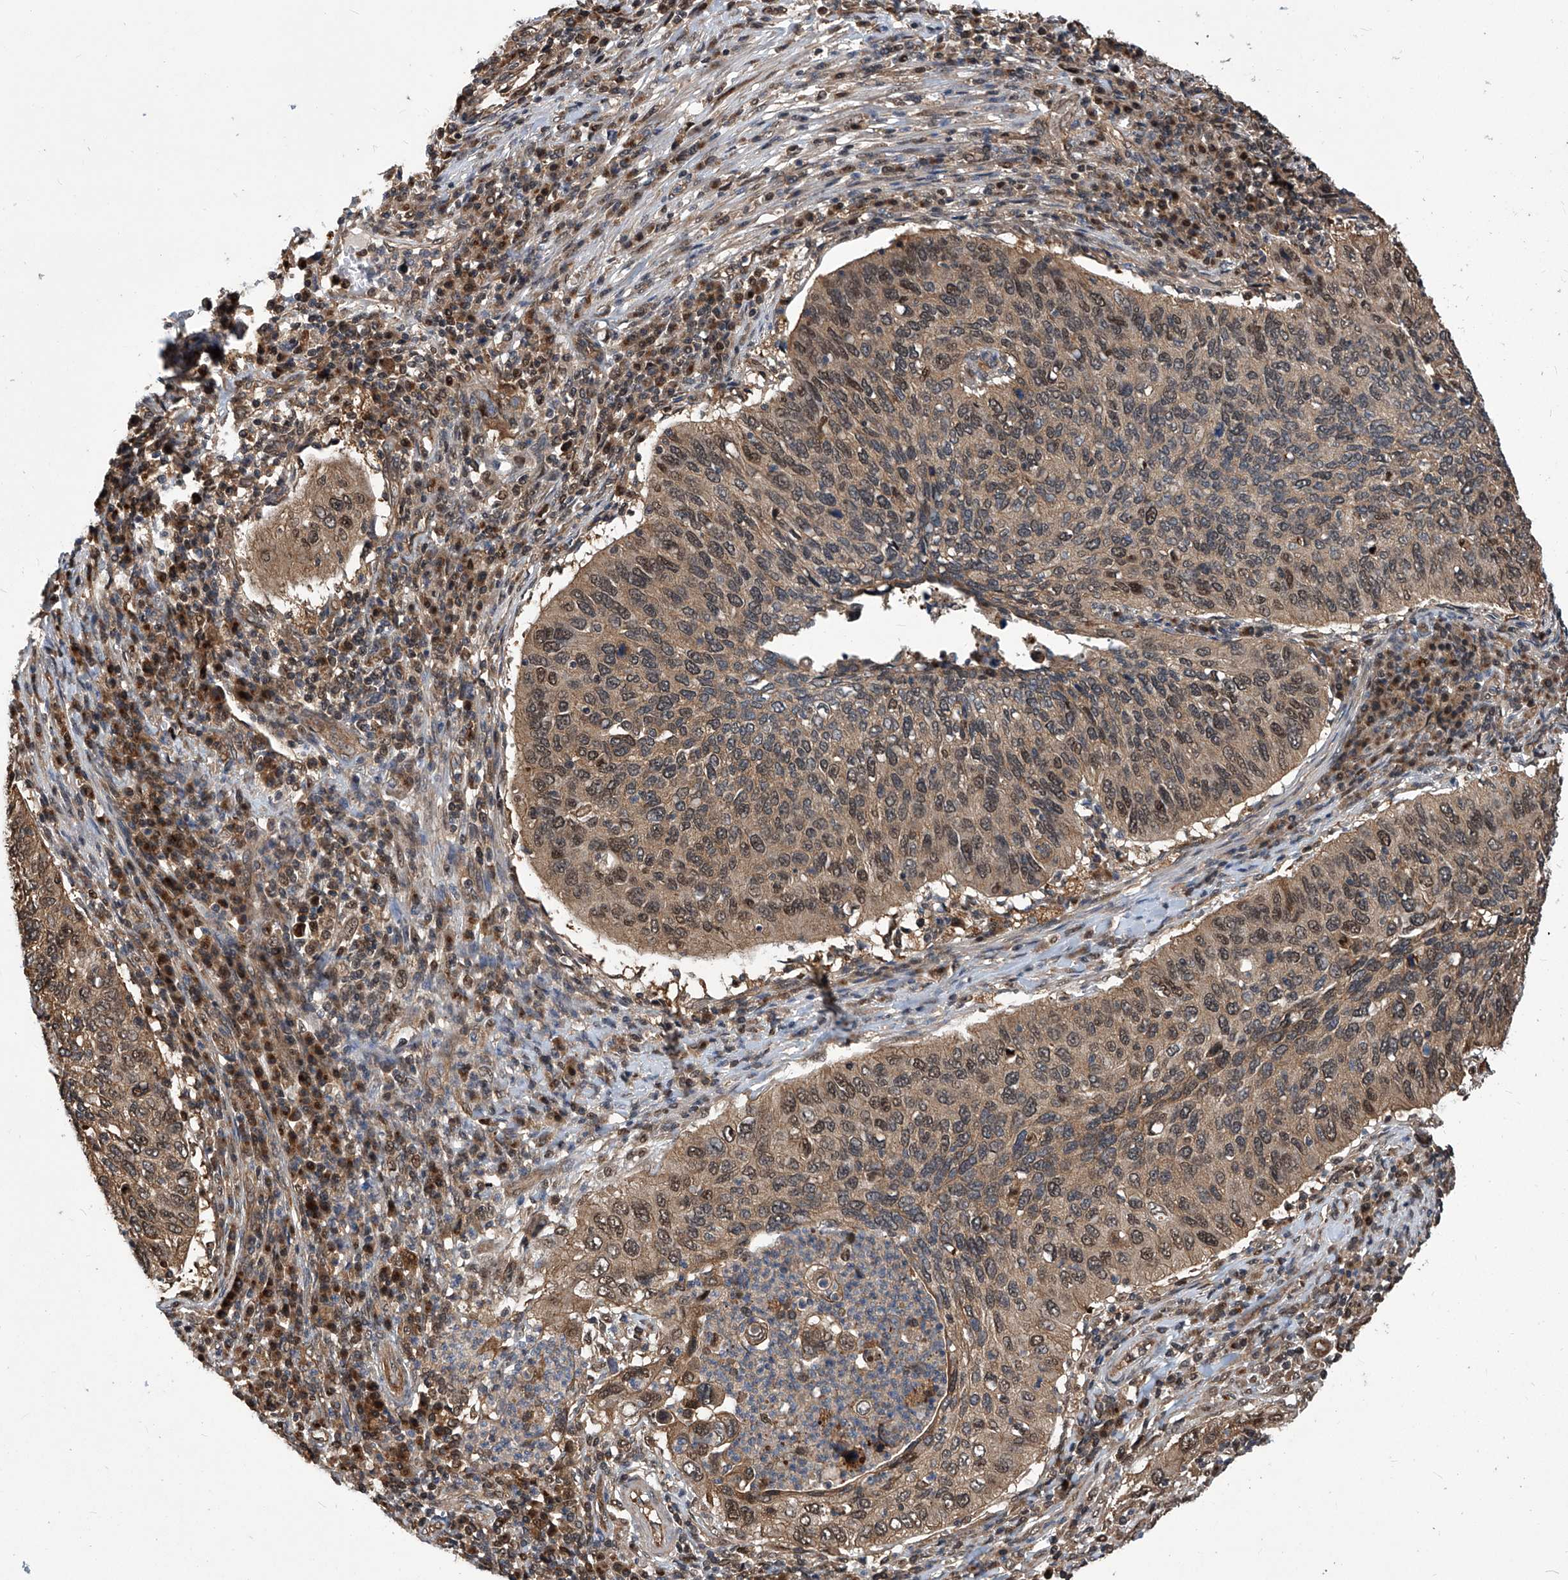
{"staining": {"intensity": "moderate", "quantity": ">75%", "location": "cytoplasmic/membranous,nuclear"}, "tissue": "cervical cancer", "cell_type": "Tumor cells", "image_type": "cancer", "snomed": [{"axis": "morphology", "description": "Squamous cell carcinoma, NOS"}, {"axis": "topography", "description": "Cervix"}], "caption": "This is an image of immunohistochemistry staining of cervical cancer, which shows moderate positivity in the cytoplasmic/membranous and nuclear of tumor cells.", "gene": "PSMB1", "patient": {"sex": "female", "age": 38}}